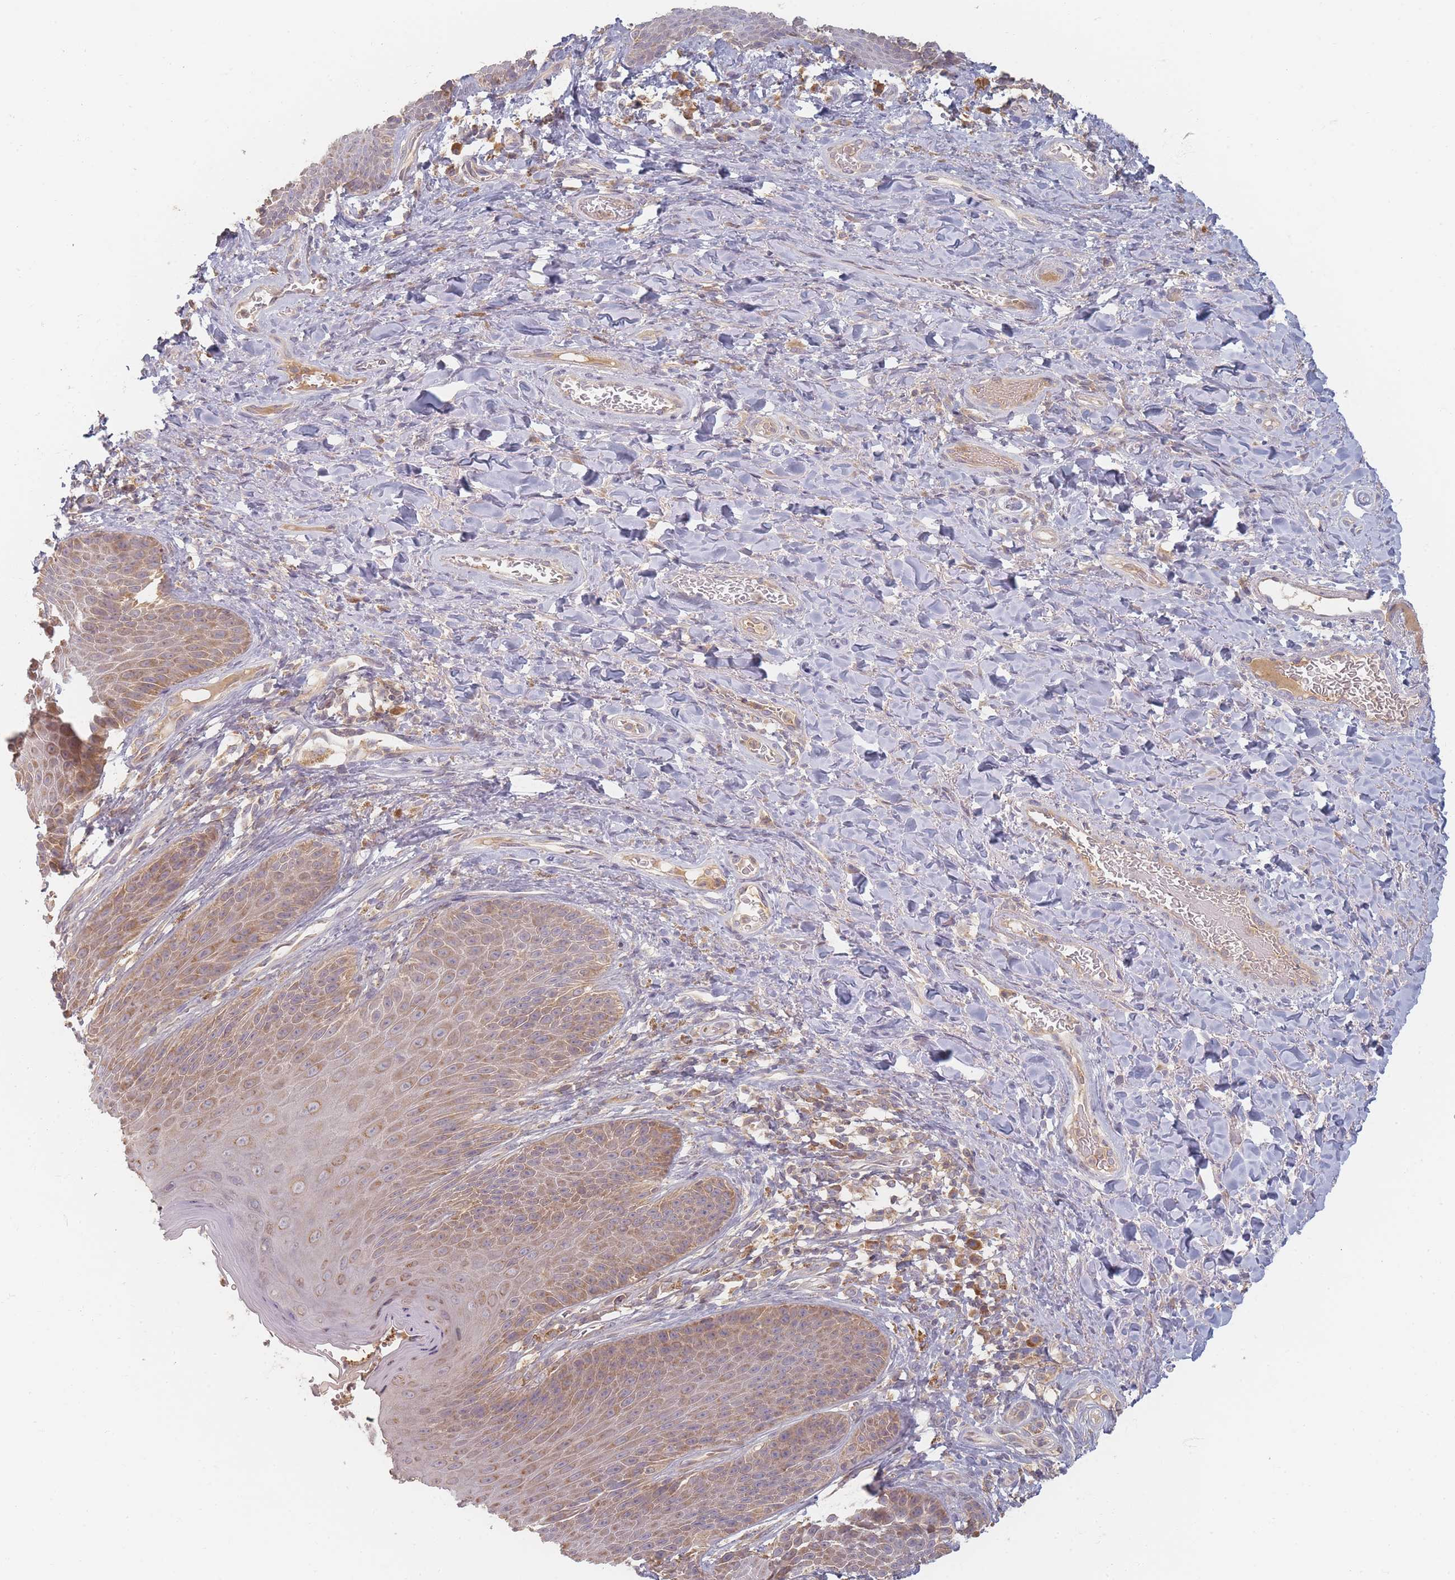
{"staining": {"intensity": "moderate", "quantity": "25%-75%", "location": "cytoplasmic/membranous"}, "tissue": "skin", "cell_type": "Epidermal cells", "image_type": "normal", "snomed": [{"axis": "morphology", "description": "Normal tissue, NOS"}, {"axis": "topography", "description": "Anal"}], "caption": "Immunohistochemistry (IHC) of benign human skin shows medium levels of moderate cytoplasmic/membranous expression in about 25%-75% of epidermal cells. (brown staining indicates protein expression, while blue staining denotes nuclei).", "gene": "SLC35F3", "patient": {"sex": "female", "age": 89}}